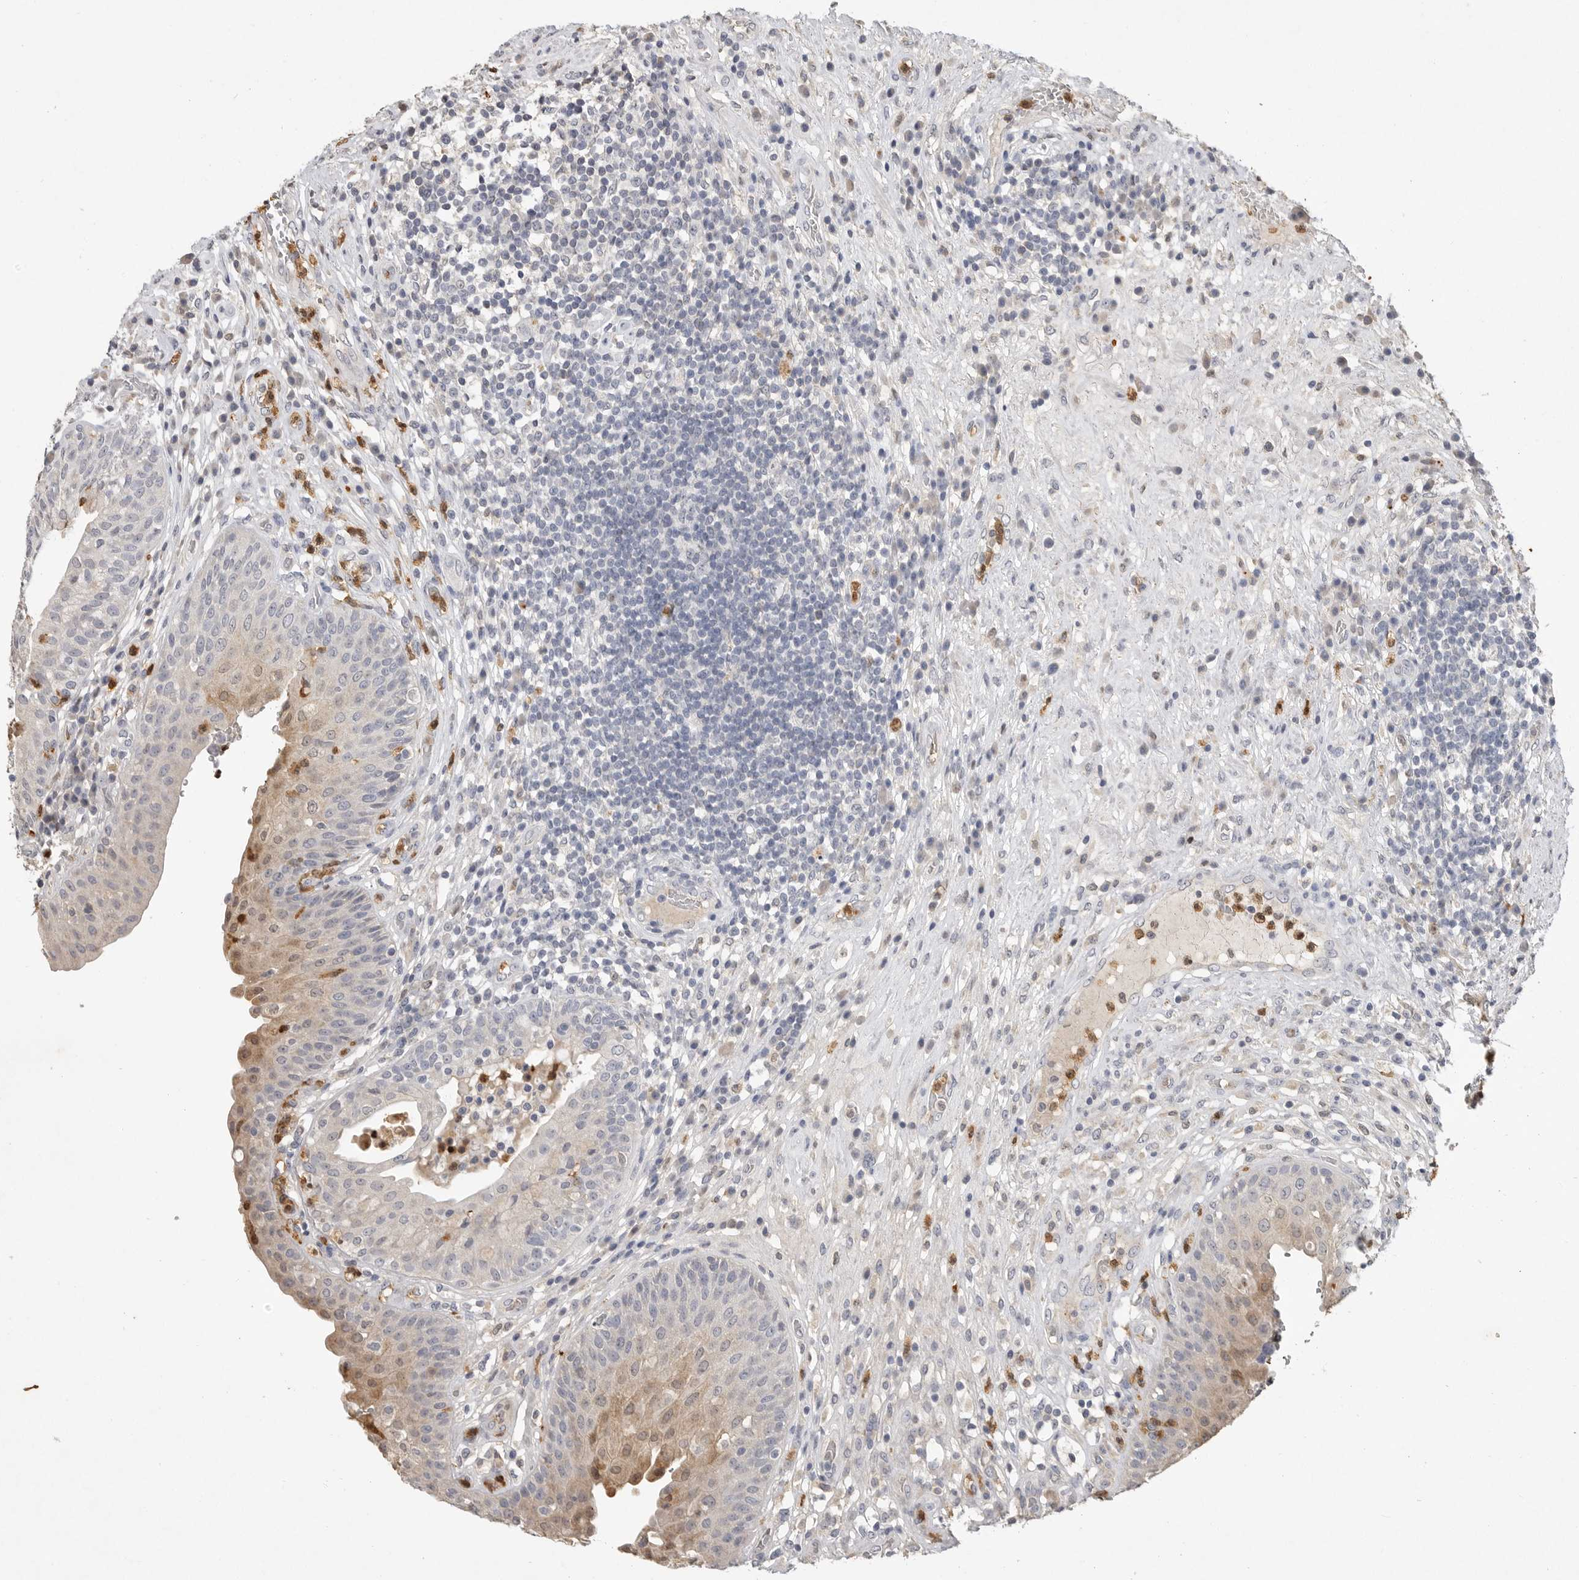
{"staining": {"intensity": "moderate", "quantity": "<25%", "location": "cytoplasmic/membranous"}, "tissue": "urinary bladder", "cell_type": "Urothelial cells", "image_type": "normal", "snomed": [{"axis": "morphology", "description": "Normal tissue, NOS"}, {"axis": "topography", "description": "Urinary bladder"}], "caption": "Unremarkable urinary bladder was stained to show a protein in brown. There is low levels of moderate cytoplasmic/membranous staining in about <25% of urothelial cells. (Stains: DAB (3,3'-diaminobenzidine) in brown, nuclei in blue, Microscopy: brightfield microscopy at high magnification).", "gene": "LTBR", "patient": {"sex": "female", "age": 62}}